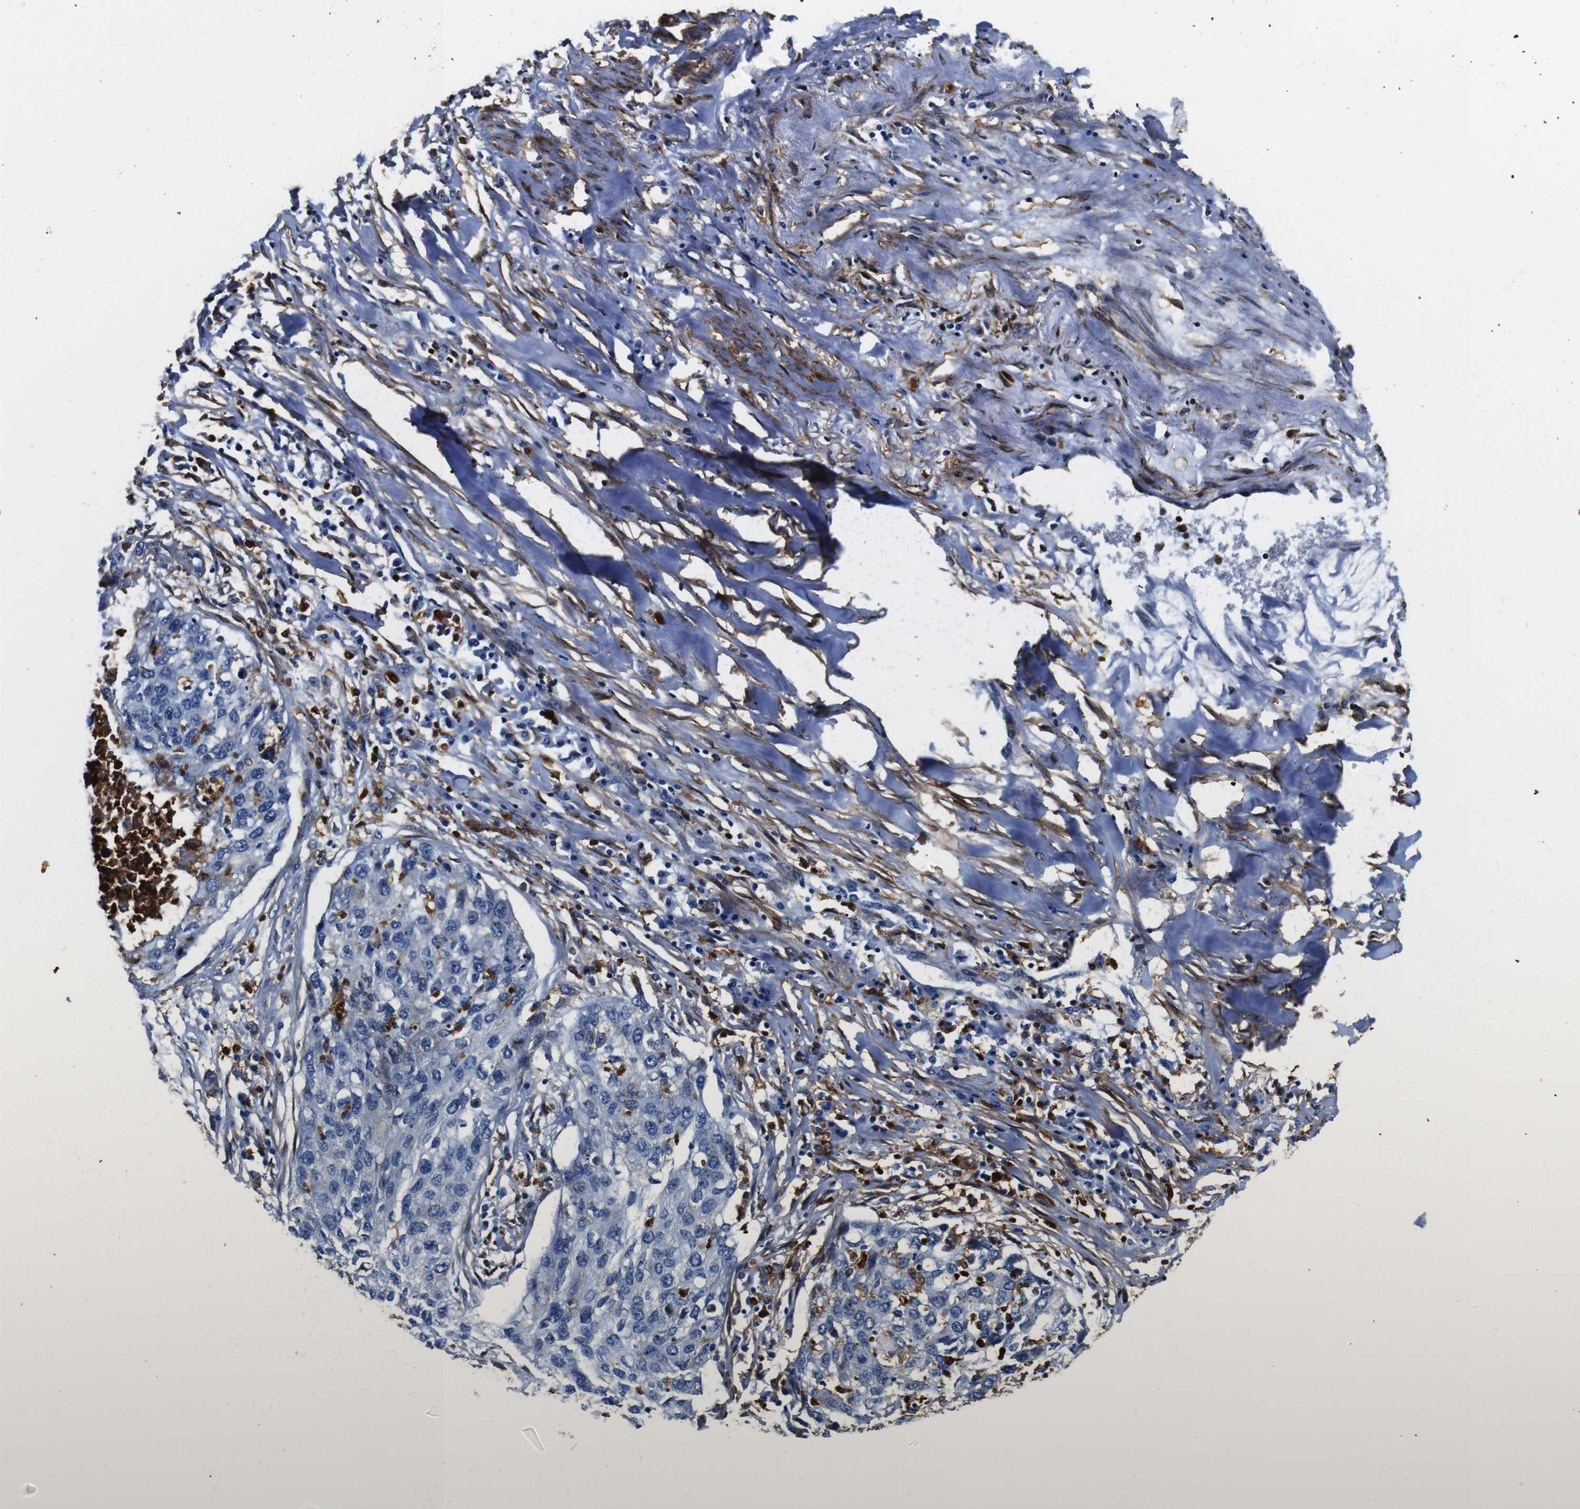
{"staining": {"intensity": "negative", "quantity": "none", "location": "none"}, "tissue": "lung cancer", "cell_type": "Tumor cells", "image_type": "cancer", "snomed": [{"axis": "morphology", "description": "Squamous cell carcinoma, NOS"}, {"axis": "topography", "description": "Lung"}], "caption": "This image is of lung squamous cell carcinoma stained with IHC to label a protein in brown with the nuclei are counter-stained blue. There is no staining in tumor cells. The staining was performed using DAB (3,3'-diaminobenzidine) to visualize the protein expression in brown, while the nuclei were stained in blue with hematoxylin (Magnification: 20x).", "gene": "ANXA1", "patient": {"sex": "female", "age": 63}}